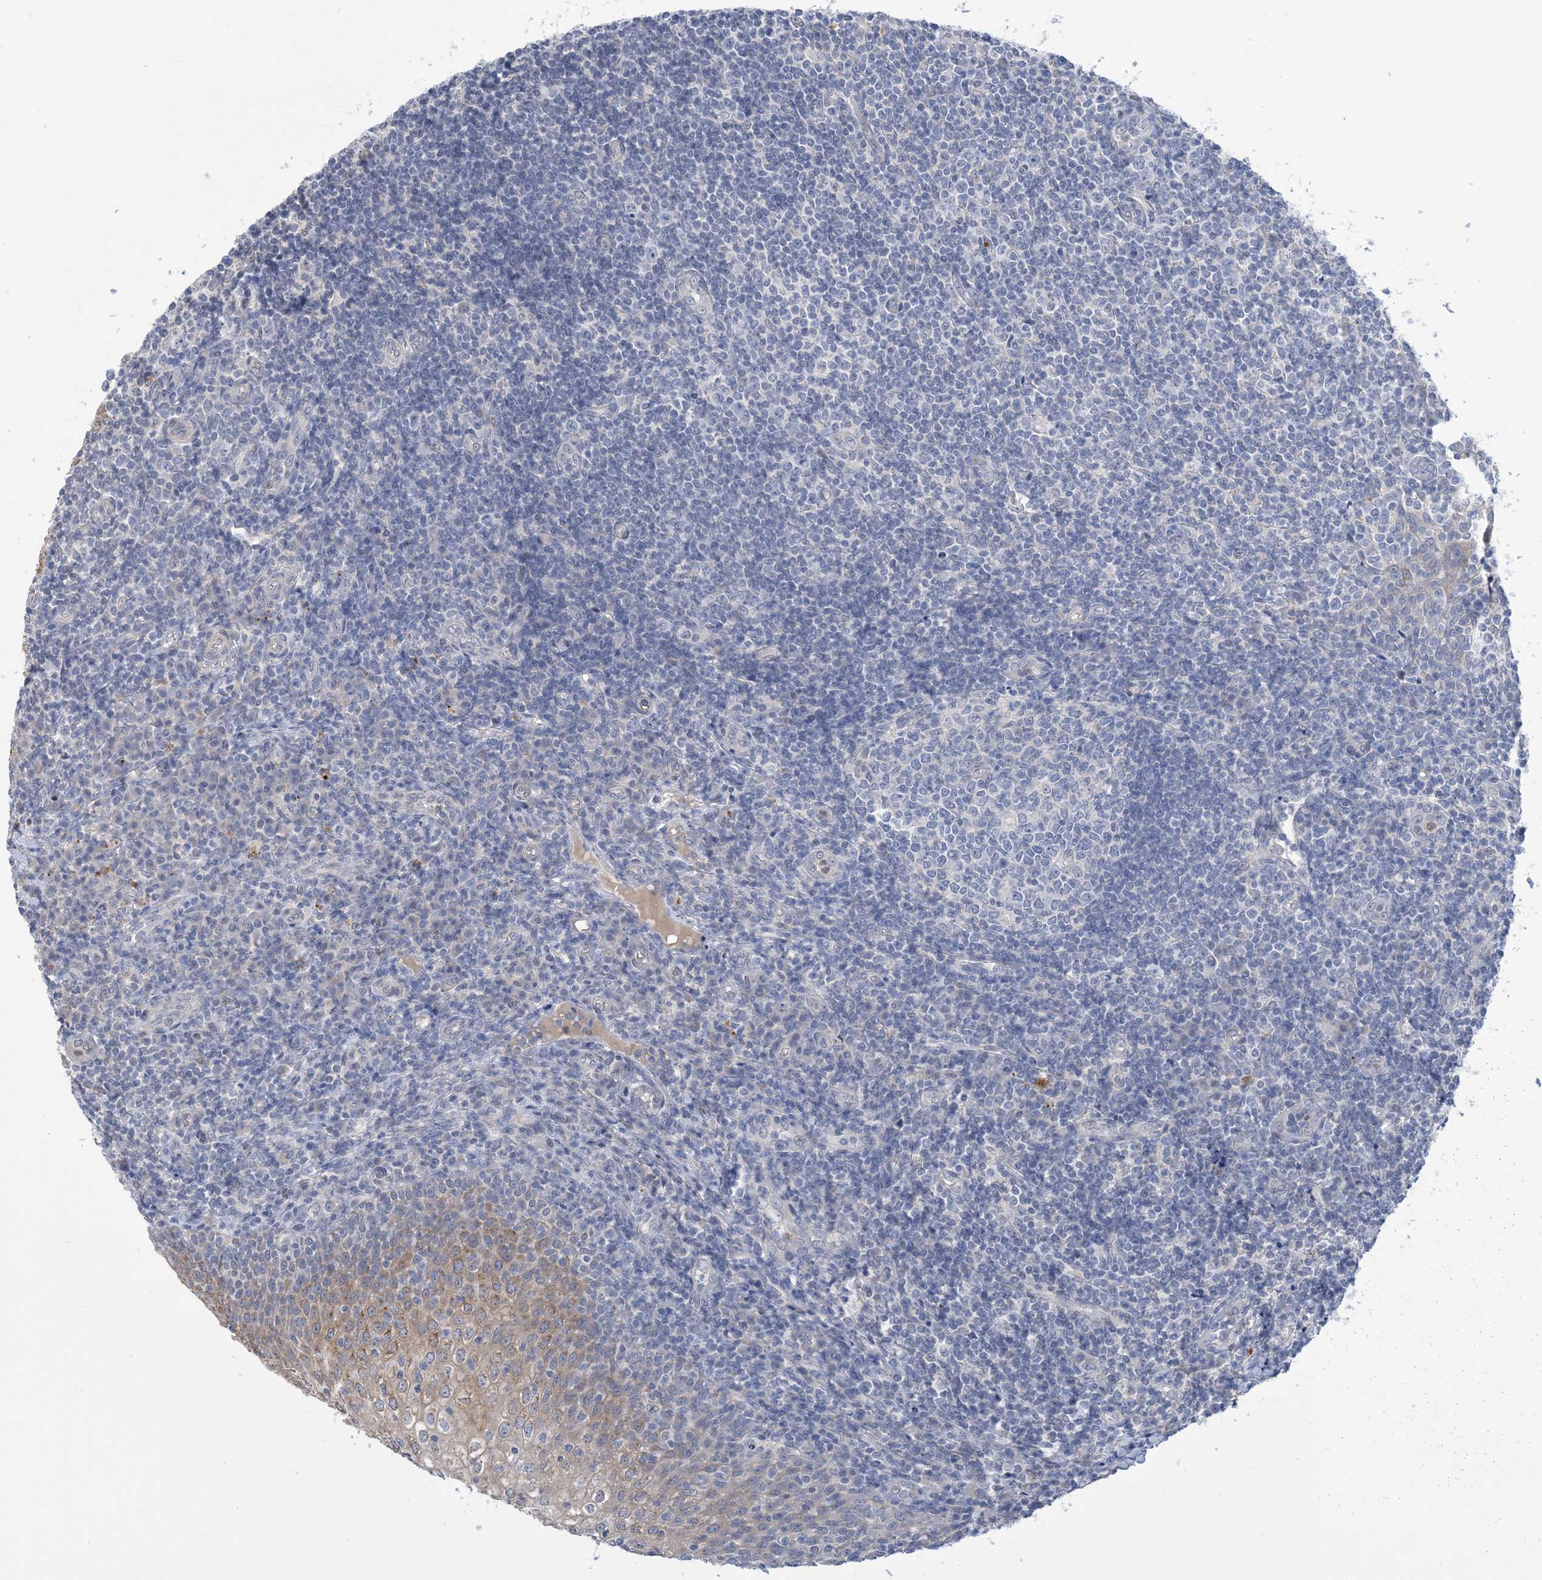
{"staining": {"intensity": "negative", "quantity": "none", "location": "none"}, "tissue": "tonsil", "cell_type": "Germinal center cells", "image_type": "normal", "snomed": [{"axis": "morphology", "description": "Normal tissue, NOS"}, {"axis": "topography", "description": "Tonsil"}], "caption": "The micrograph demonstrates no staining of germinal center cells in benign tonsil. (DAB (3,3'-diaminobenzidine) IHC visualized using brightfield microscopy, high magnification).", "gene": "TTYH1", "patient": {"sex": "female", "age": 19}}